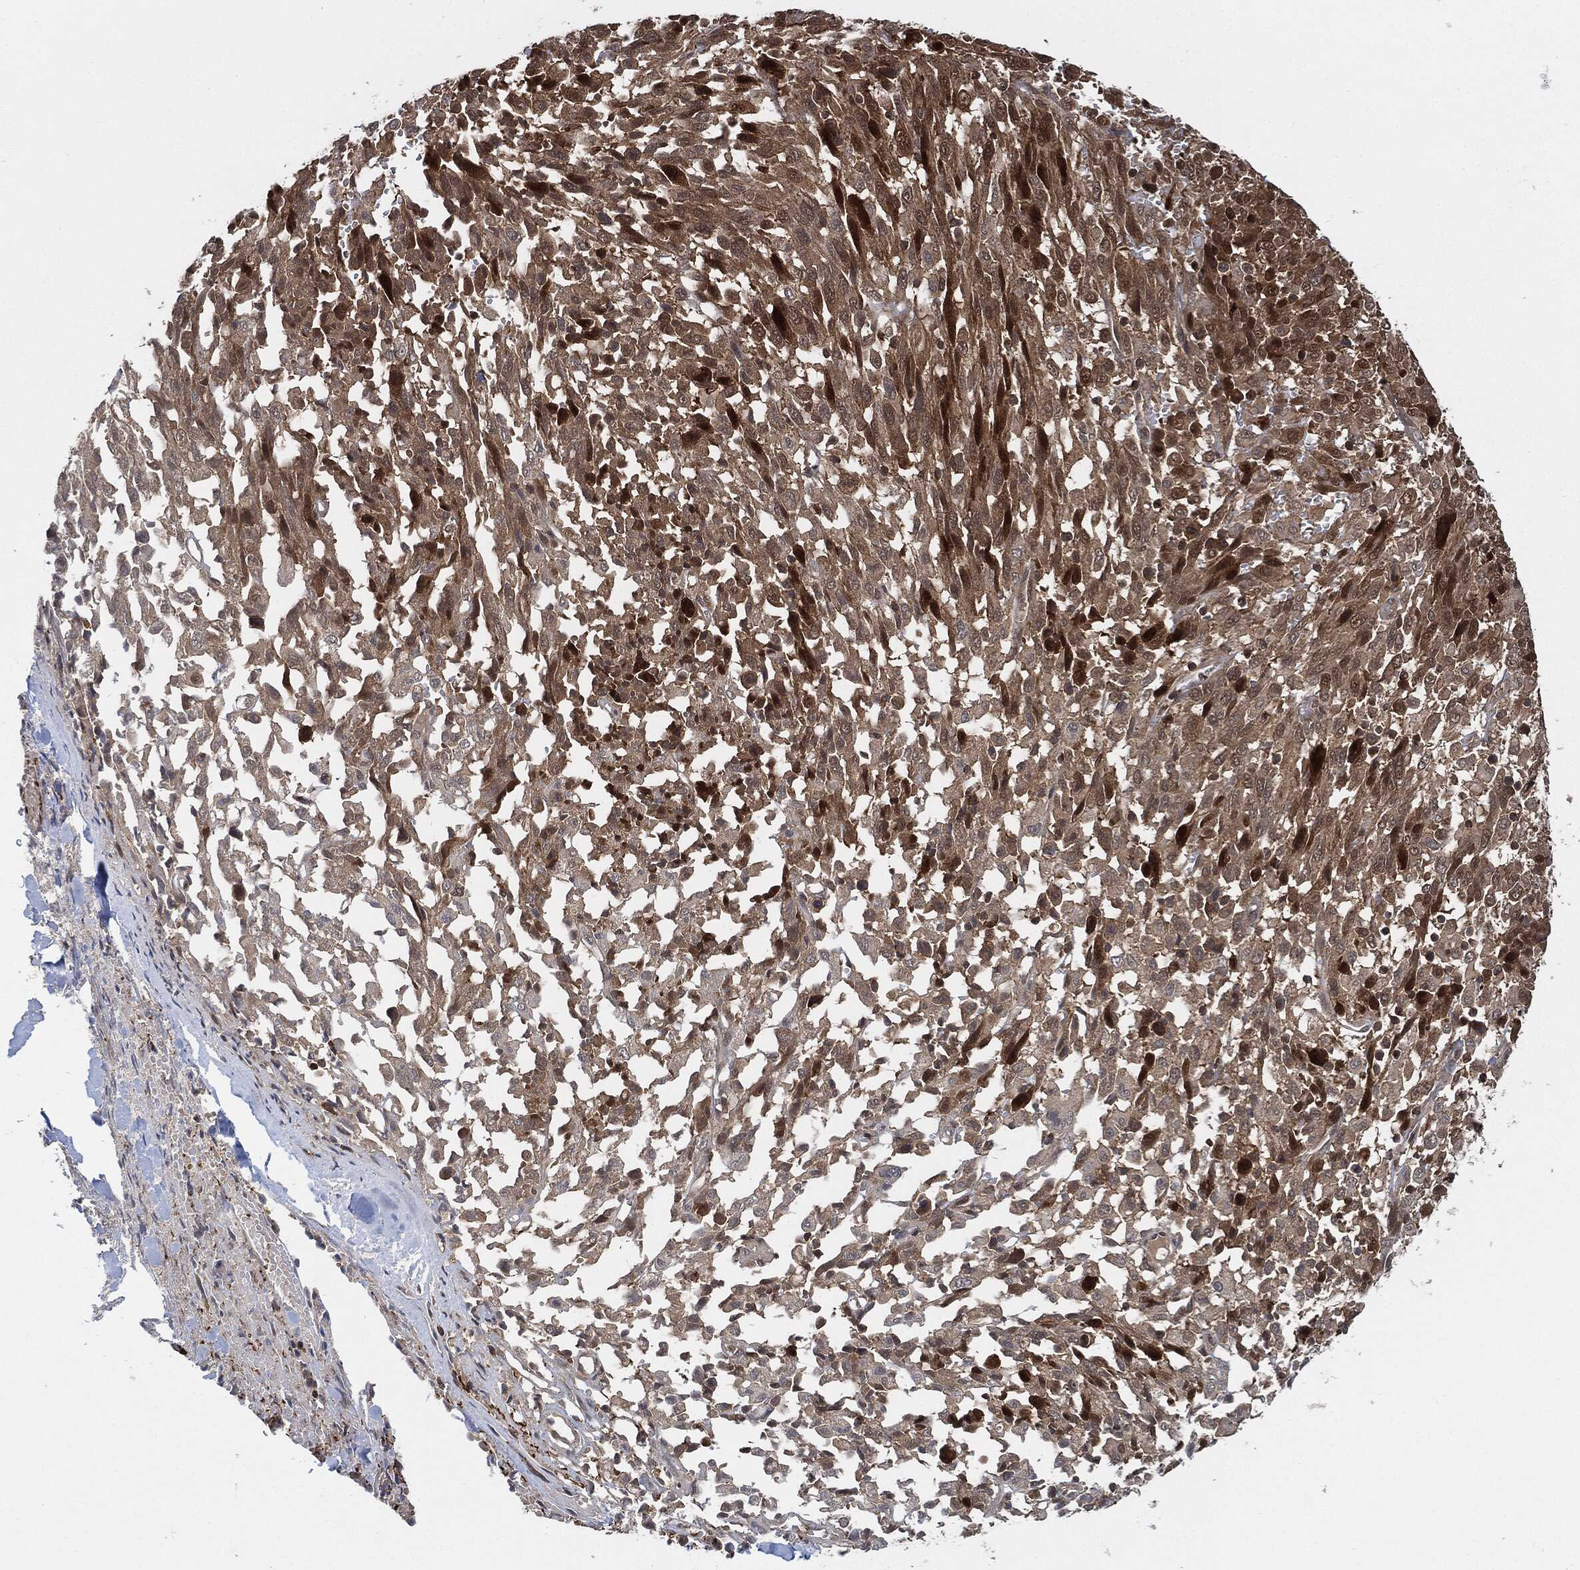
{"staining": {"intensity": "moderate", "quantity": "<25%", "location": "cytoplasmic/membranous,nuclear"}, "tissue": "melanoma", "cell_type": "Tumor cells", "image_type": "cancer", "snomed": [{"axis": "morphology", "description": "Malignant melanoma, NOS"}, {"axis": "topography", "description": "Skin"}], "caption": "Melanoma was stained to show a protein in brown. There is low levels of moderate cytoplasmic/membranous and nuclear staining in about <25% of tumor cells. The staining is performed using DAB (3,3'-diaminobenzidine) brown chromogen to label protein expression. The nuclei are counter-stained blue using hematoxylin.", "gene": "CUTA", "patient": {"sex": "female", "age": 91}}